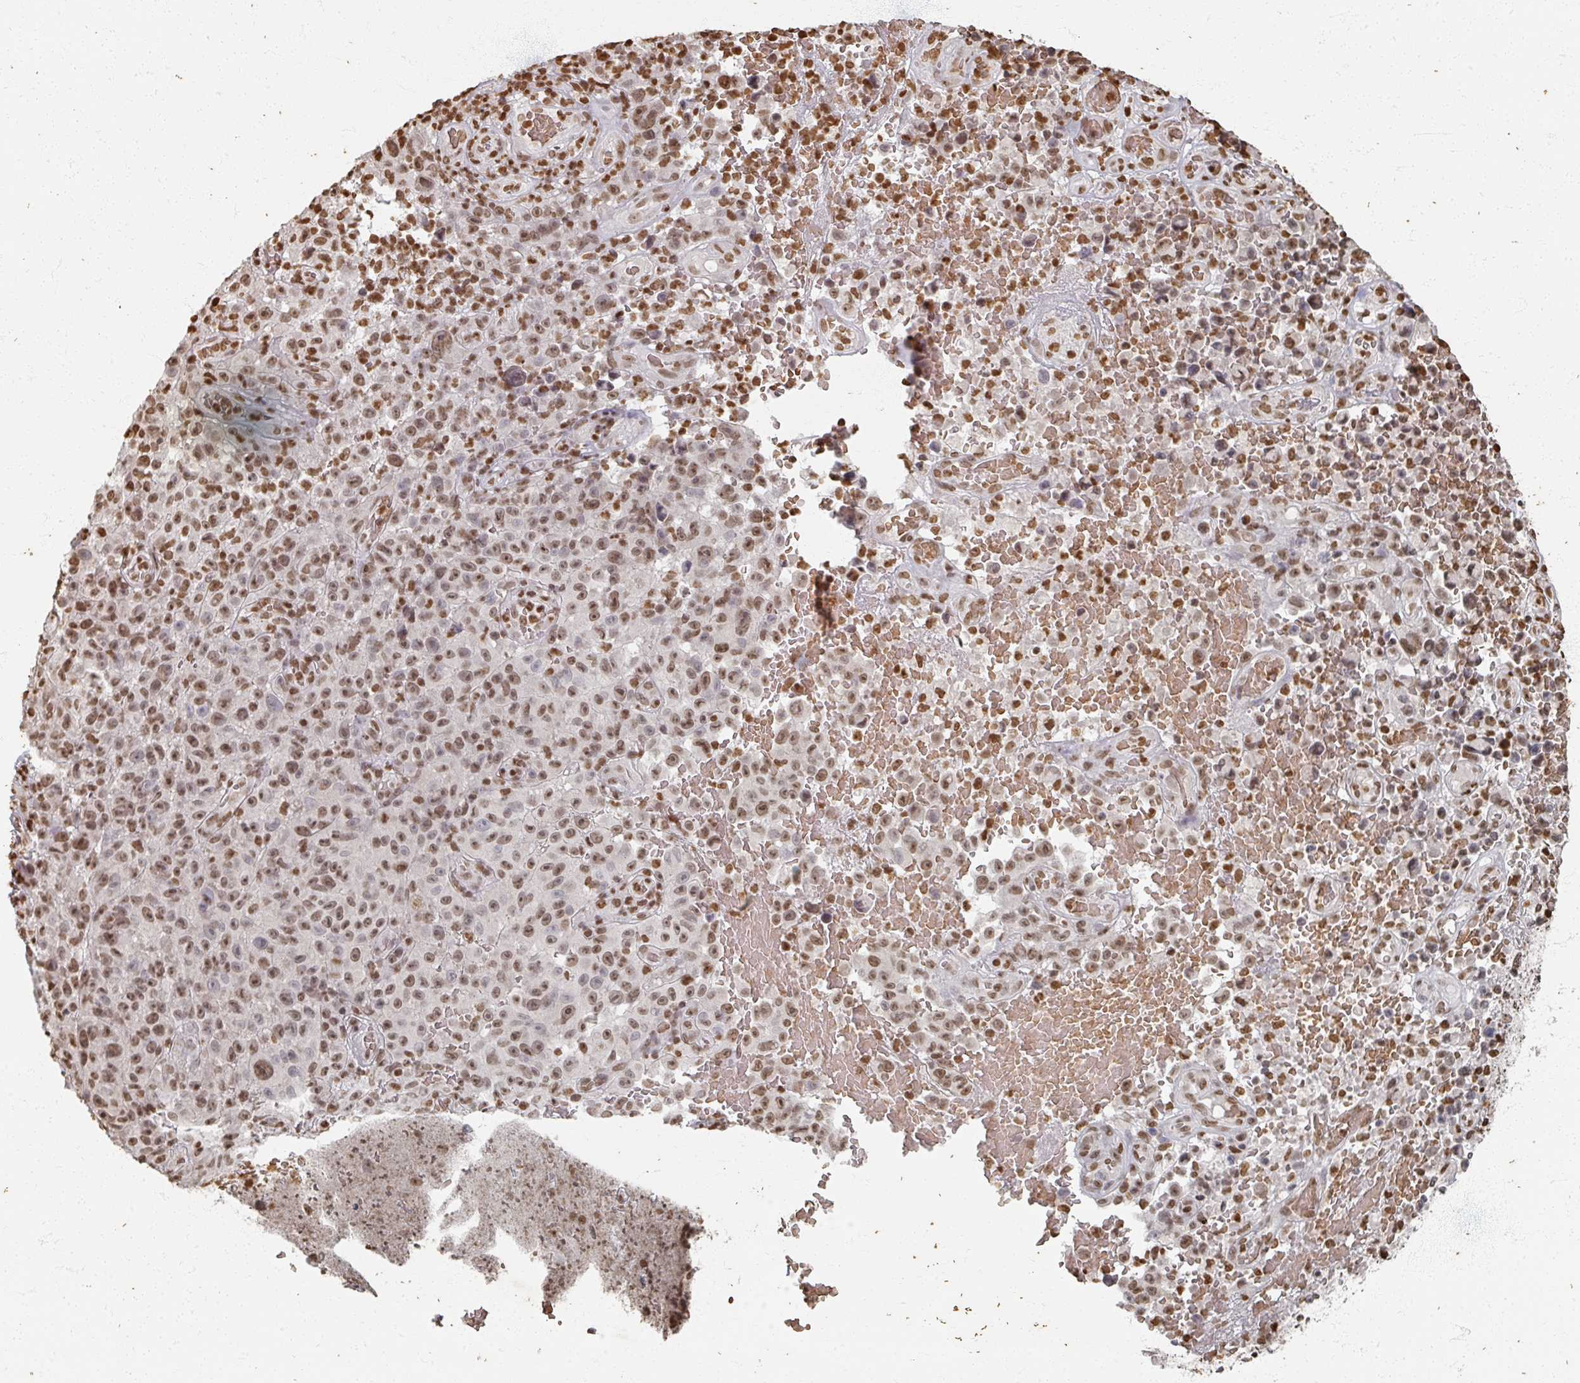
{"staining": {"intensity": "moderate", "quantity": ">75%", "location": "nuclear"}, "tissue": "melanoma", "cell_type": "Tumor cells", "image_type": "cancer", "snomed": [{"axis": "morphology", "description": "Malignant melanoma, NOS"}, {"axis": "topography", "description": "Skin"}], "caption": "IHC (DAB) staining of malignant melanoma reveals moderate nuclear protein positivity in about >75% of tumor cells.", "gene": "DCUN1D5", "patient": {"sex": "female", "age": 82}}